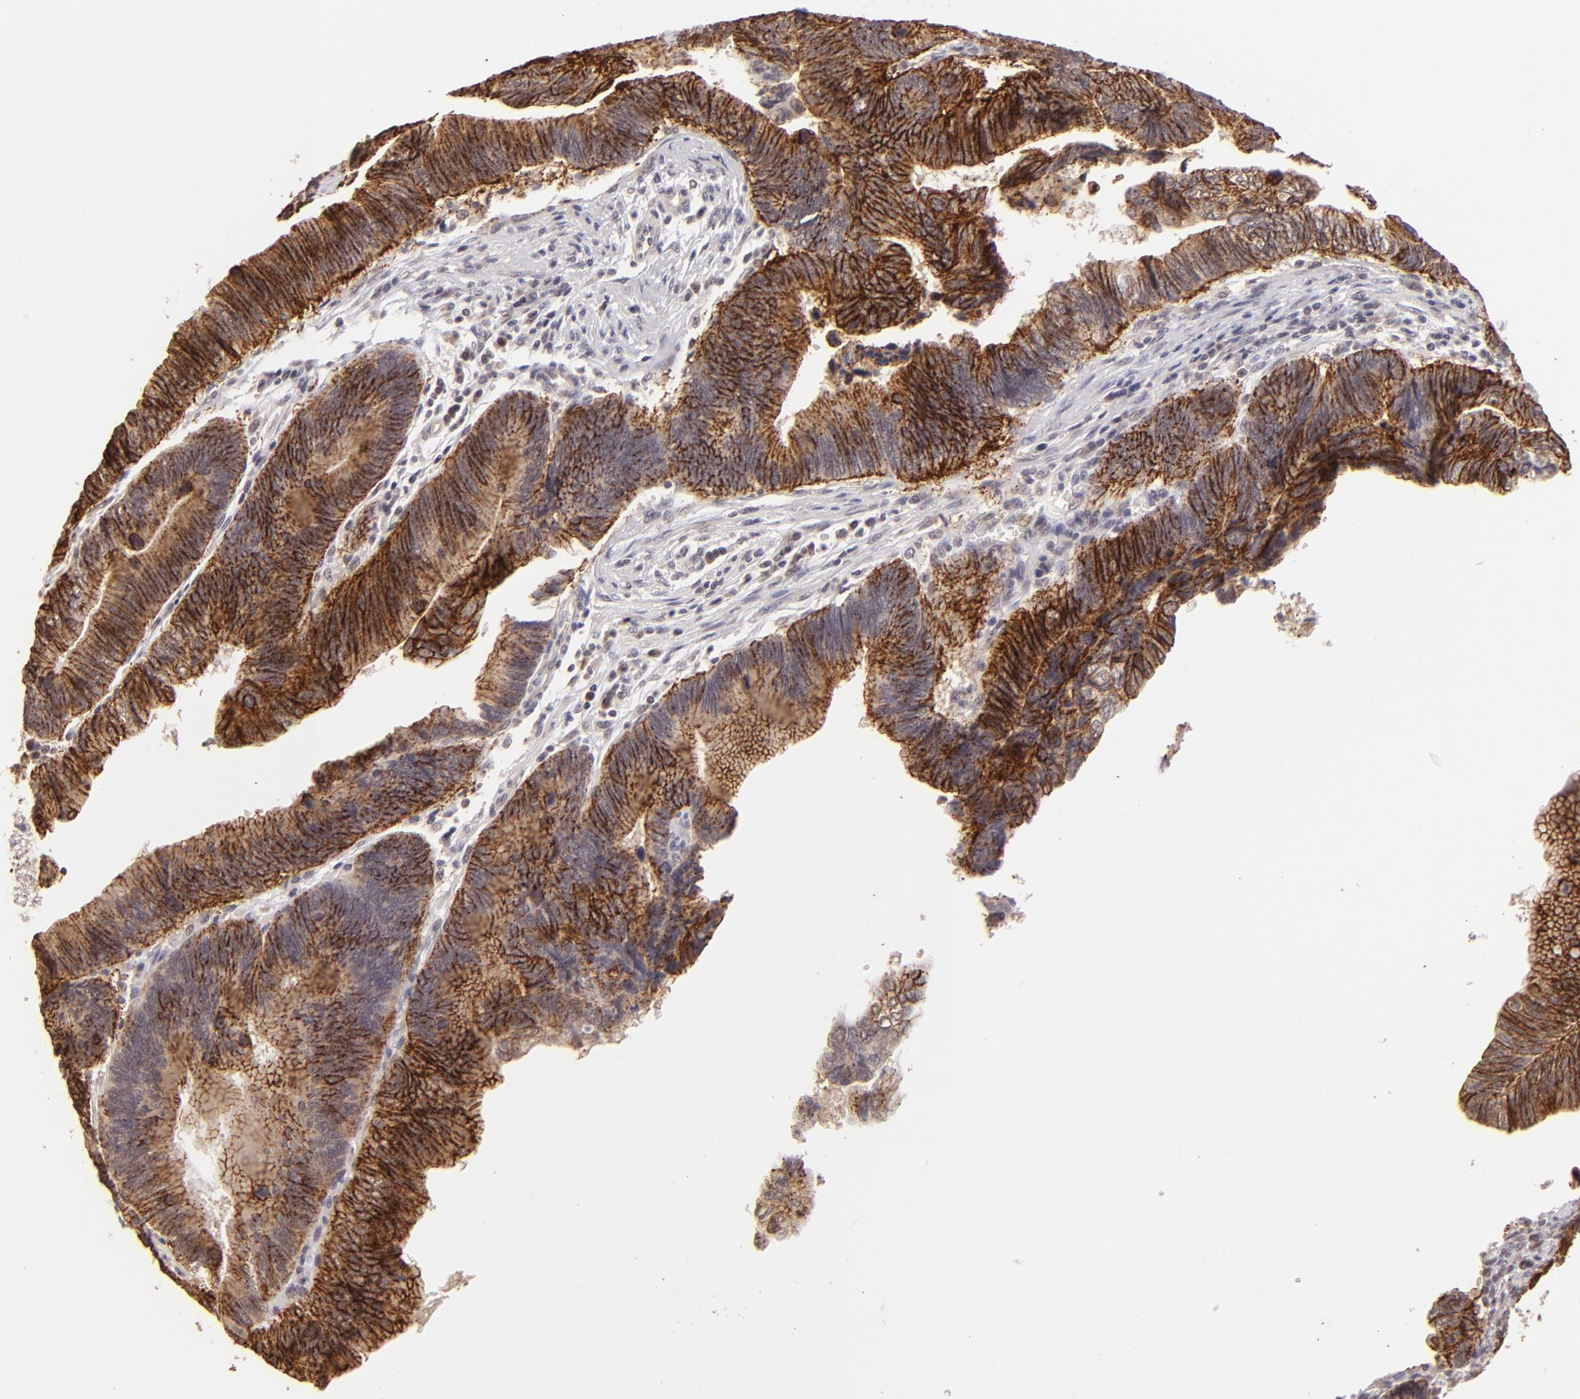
{"staining": {"intensity": "moderate", "quantity": ">75%", "location": "cytoplasmic/membranous"}, "tissue": "pancreatic cancer", "cell_type": "Tumor cells", "image_type": "cancer", "snomed": [{"axis": "morphology", "description": "Adenocarcinoma, NOS"}, {"axis": "topography", "description": "Pancreas"}], "caption": "This is an image of IHC staining of pancreatic cancer, which shows moderate staining in the cytoplasmic/membranous of tumor cells.", "gene": "CLDN1", "patient": {"sex": "female", "age": 70}}